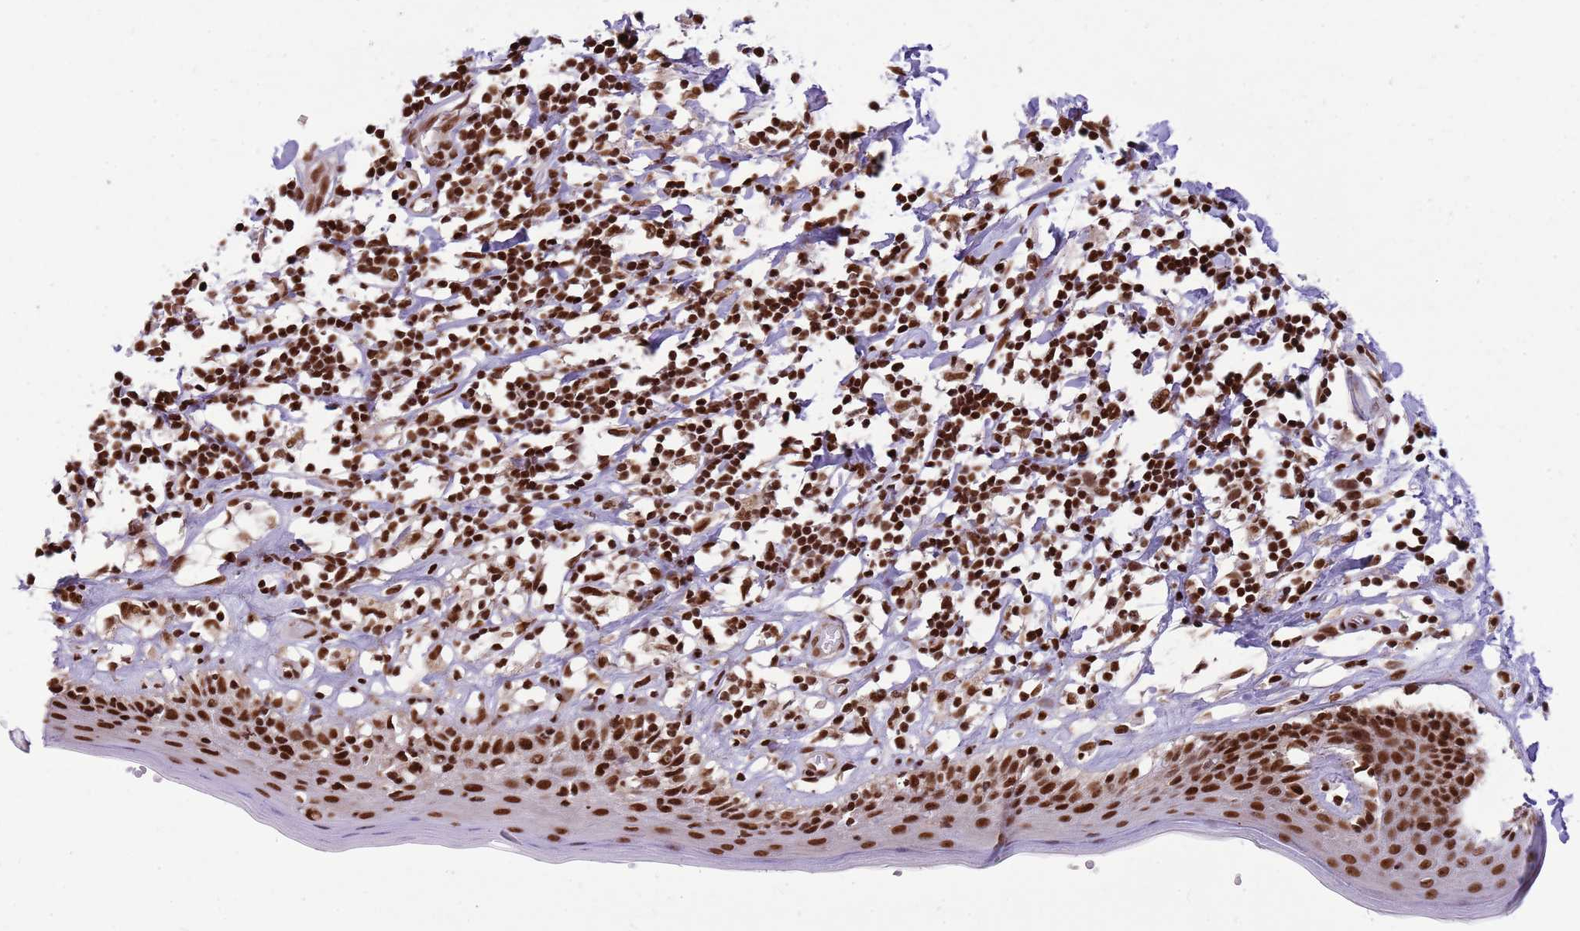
{"staining": {"intensity": "strong", "quantity": ">75%", "location": "nuclear"}, "tissue": "skin", "cell_type": "Epidermal cells", "image_type": "normal", "snomed": [{"axis": "morphology", "description": "Normal tissue, NOS"}, {"axis": "topography", "description": "Adipose tissue"}, {"axis": "topography", "description": "Vascular tissue"}, {"axis": "topography", "description": "Vulva"}, {"axis": "topography", "description": "Peripheral nerve tissue"}], "caption": "Skin stained with DAB immunohistochemistry (IHC) displays high levels of strong nuclear positivity in about >75% of epidermal cells.", "gene": "WASHC4", "patient": {"sex": "female", "age": 86}}